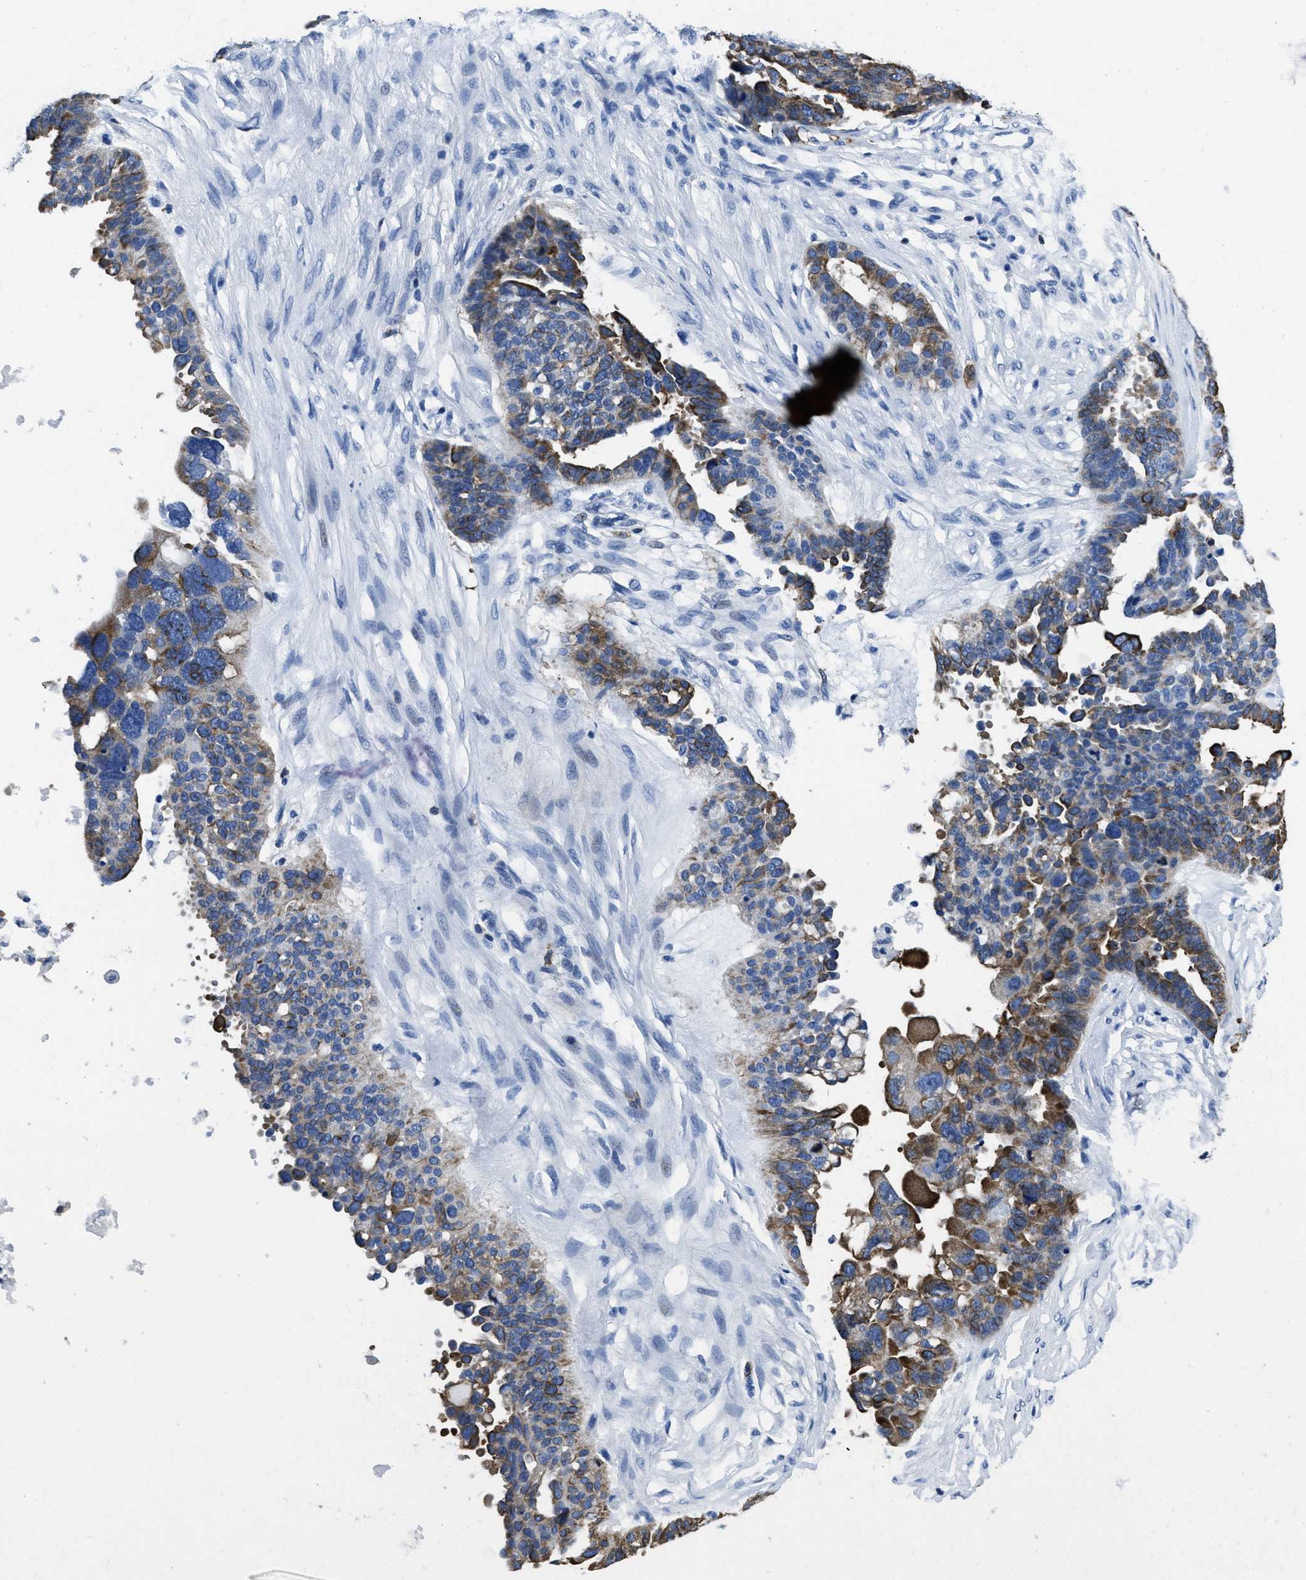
{"staining": {"intensity": "moderate", "quantity": "25%-75%", "location": "cytoplasmic/membranous"}, "tissue": "ovarian cancer", "cell_type": "Tumor cells", "image_type": "cancer", "snomed": [{"axis": "morphology", "description": "Cystadenocarcinoma, serous, NOS"}, {"axis": "topography", "description": "Ovary"}], "caption": "Serous cystadenocarcinoma (ovarian) was stained to show a protein in brown. There is medium levels of moderate cytoplasmic/membranous positivity in about 25%-75% of tumor cells.", "gene": "ITGA3", "patient": {"sex": "female", "age": 59}}